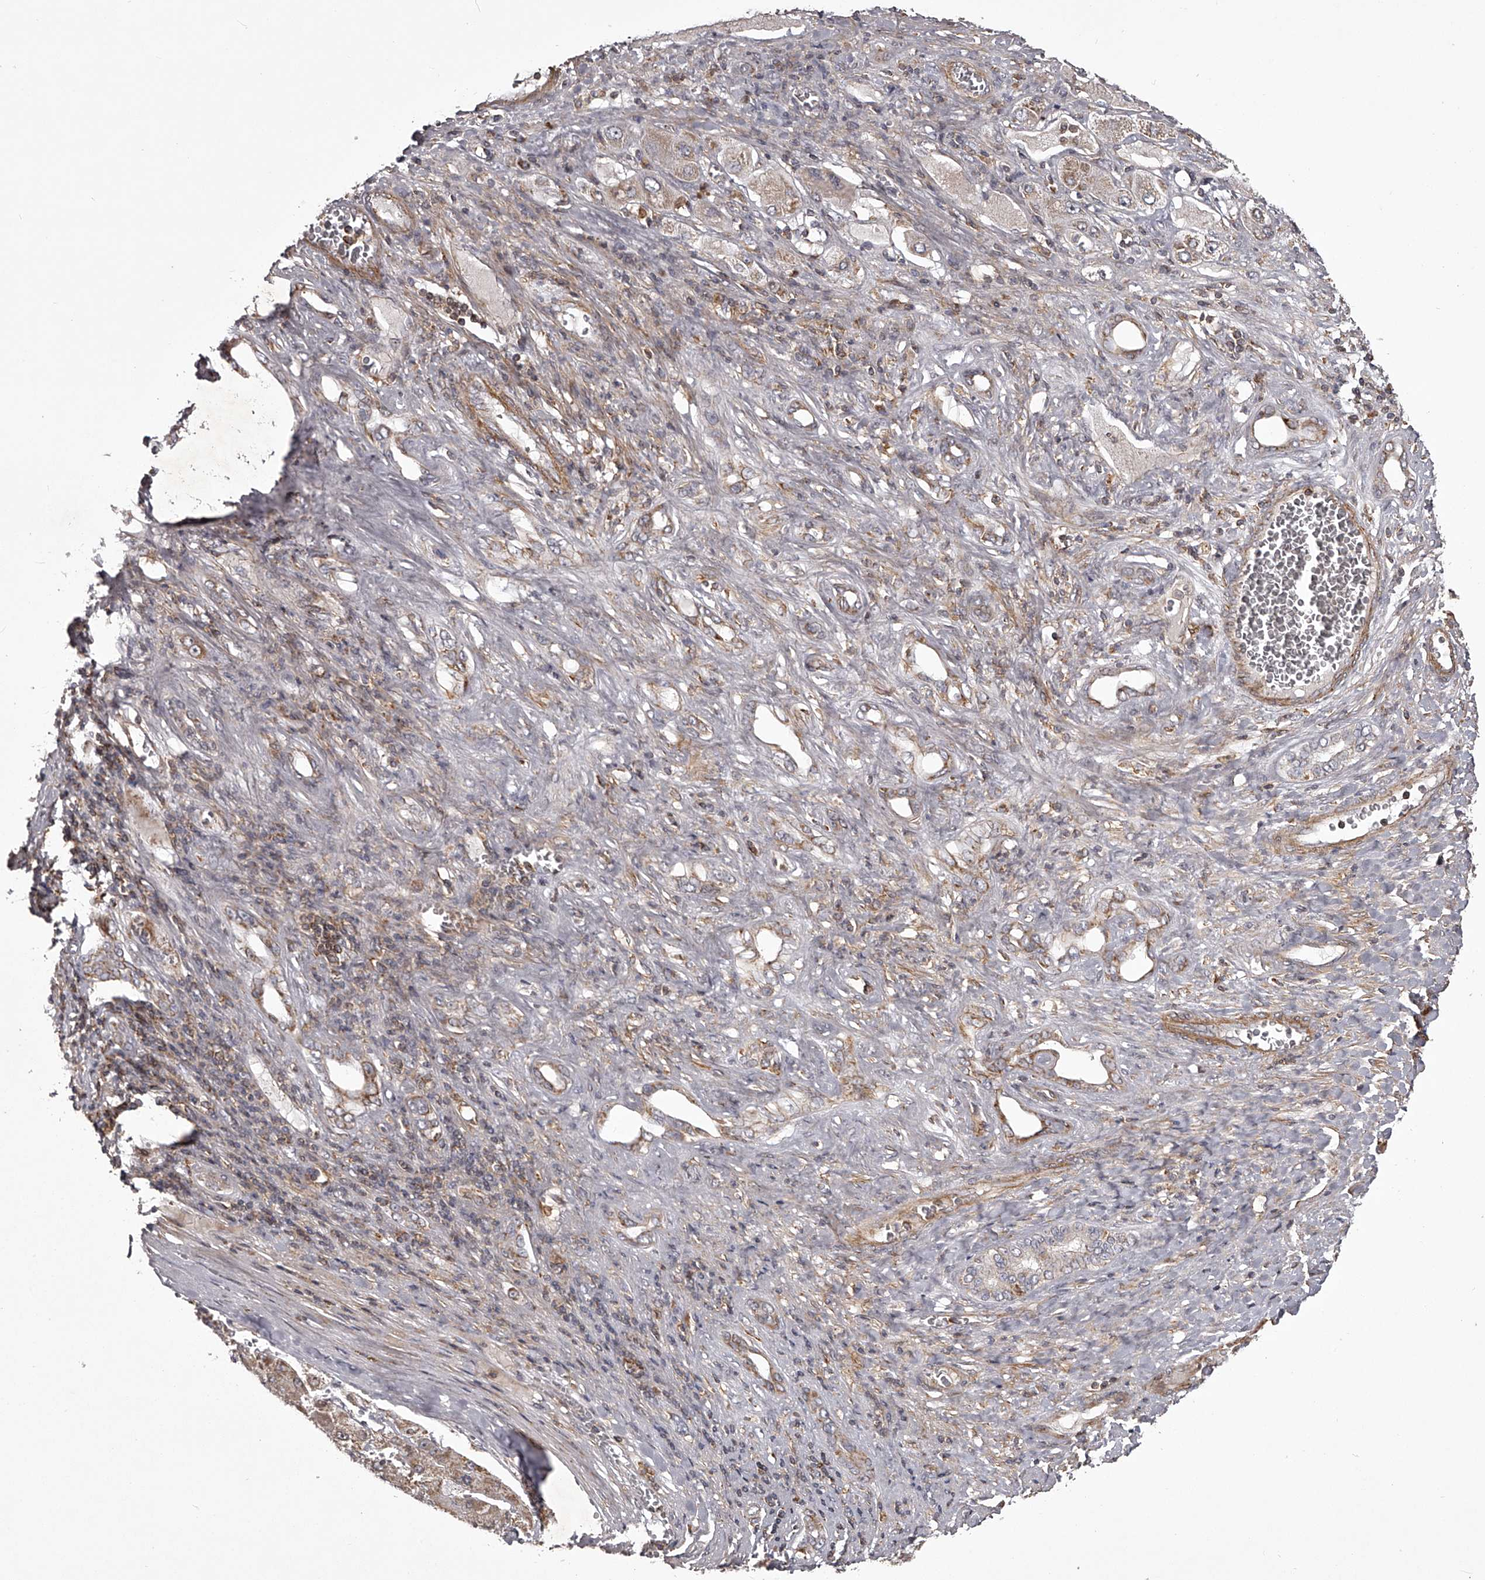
{"staining": {"intensity": "weak", "quantity": "25%-75%", "location": "cytoplasmic/membranous,nuclear"}, "tissue": "liver cancer", "cell_type": "Tumor cells", "image_type": "cancer", "snomed": [{"axis": "morphology", "description": "Carcinoma, Hepatocellular, NOS"}, {"axis": "topography", "description": "Liver"}], "caption": "This micrograph reveals immunohistochemistry (IHC) staining of hepatocellular carcinoma (liver), with low weak cytoplasmic/membranous and nuclear expression in about 25%-75% of tumor cells.", "gene": "RRP36", "patient": {"sex": "female", "age": 73}}